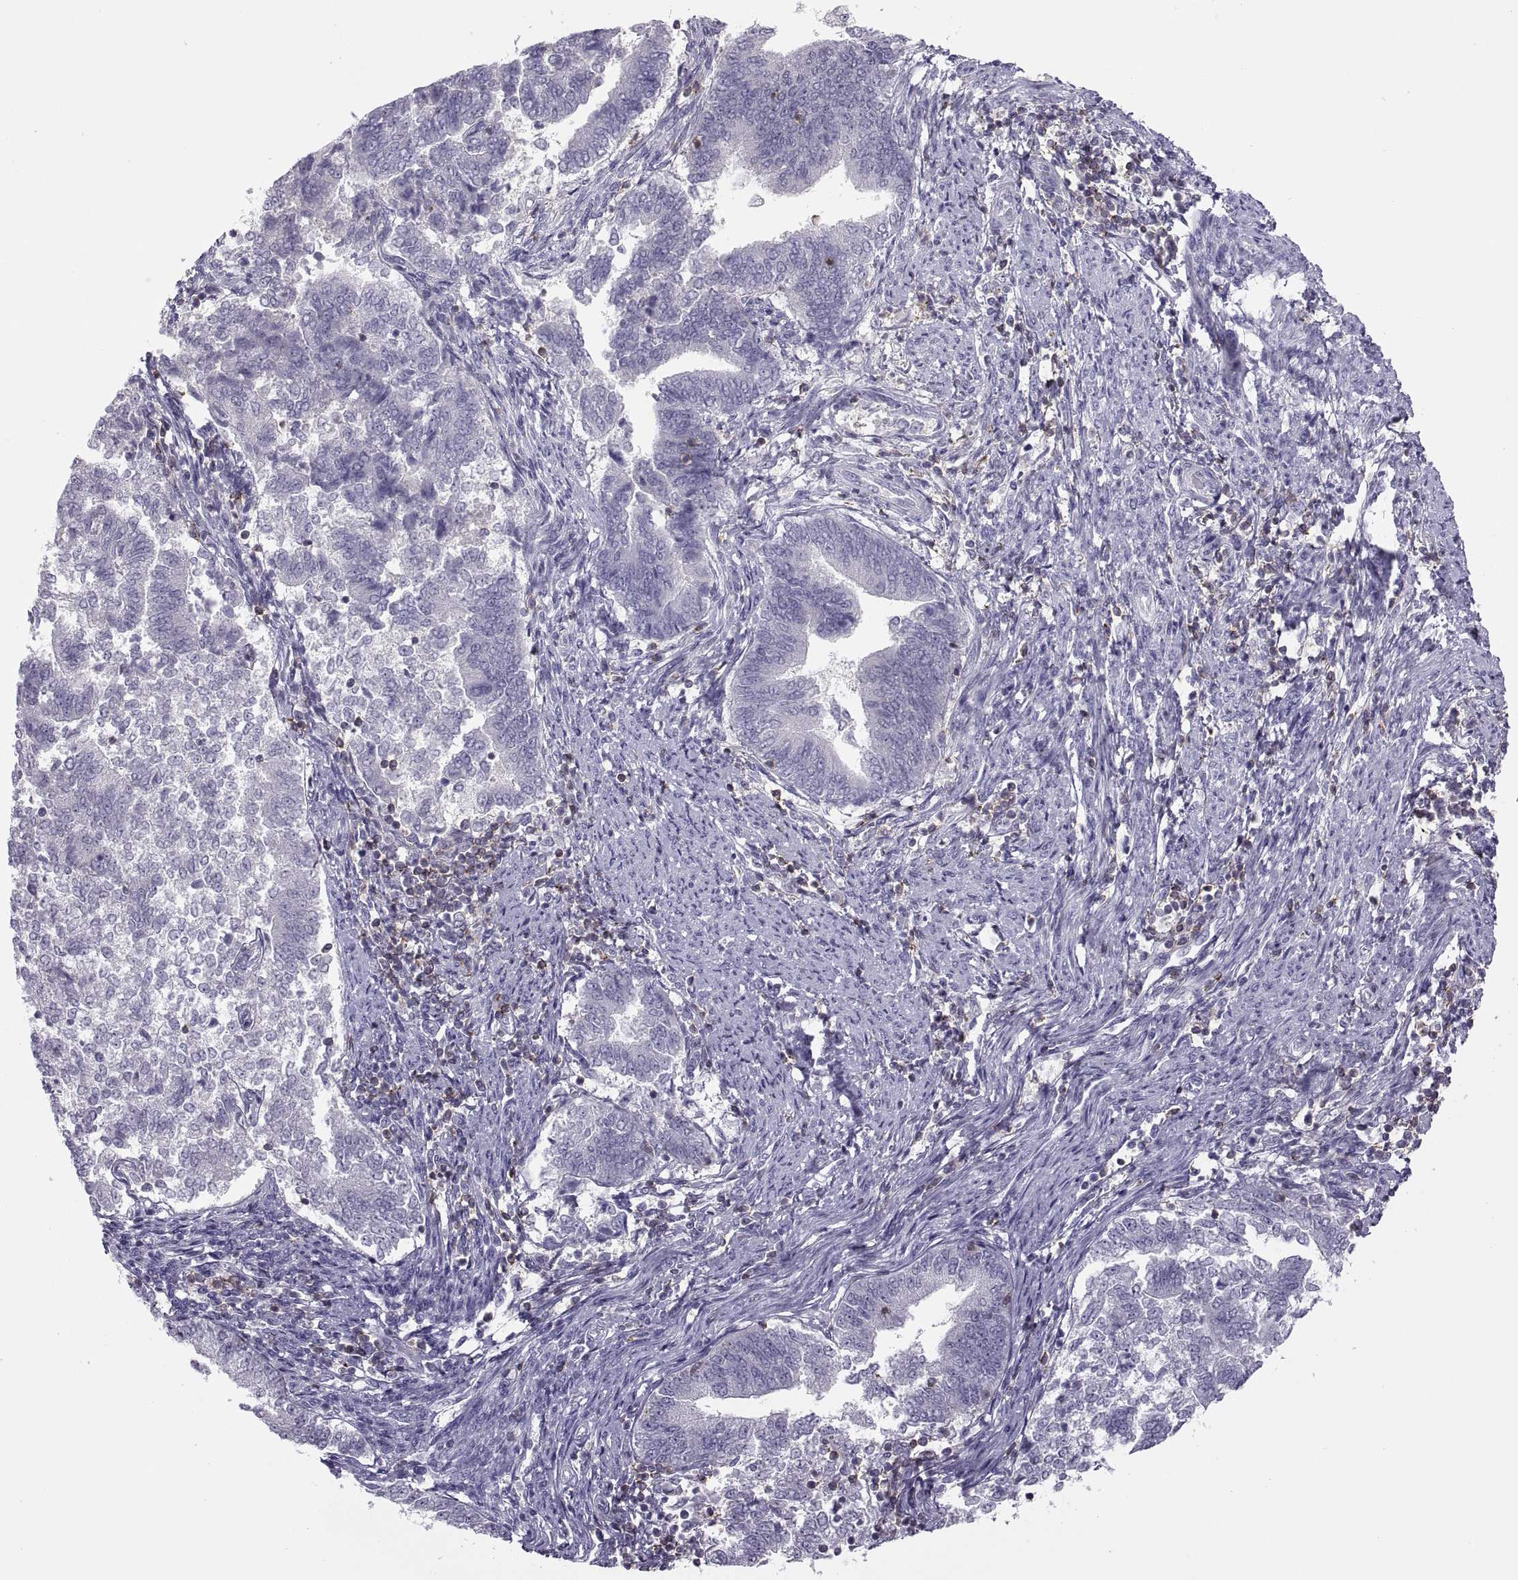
{"staining": {"intensity": "negative", "quantity": "none", "location": "none"}, "tissue": "endometrial cancer", "cell_type": "Tumor cells", "image_type": "cancer", "snomed": [{"axis": "morphology", "description": "Adenocarcinoma, NOS"}, {"axis": "topography", "description": "Endometrium"}], "caption": "The micrograph displays no staining of tumor cells in endometrial cancer.", "gene": "TTC21A", "patient": {"sex": "female", "age": 65}}